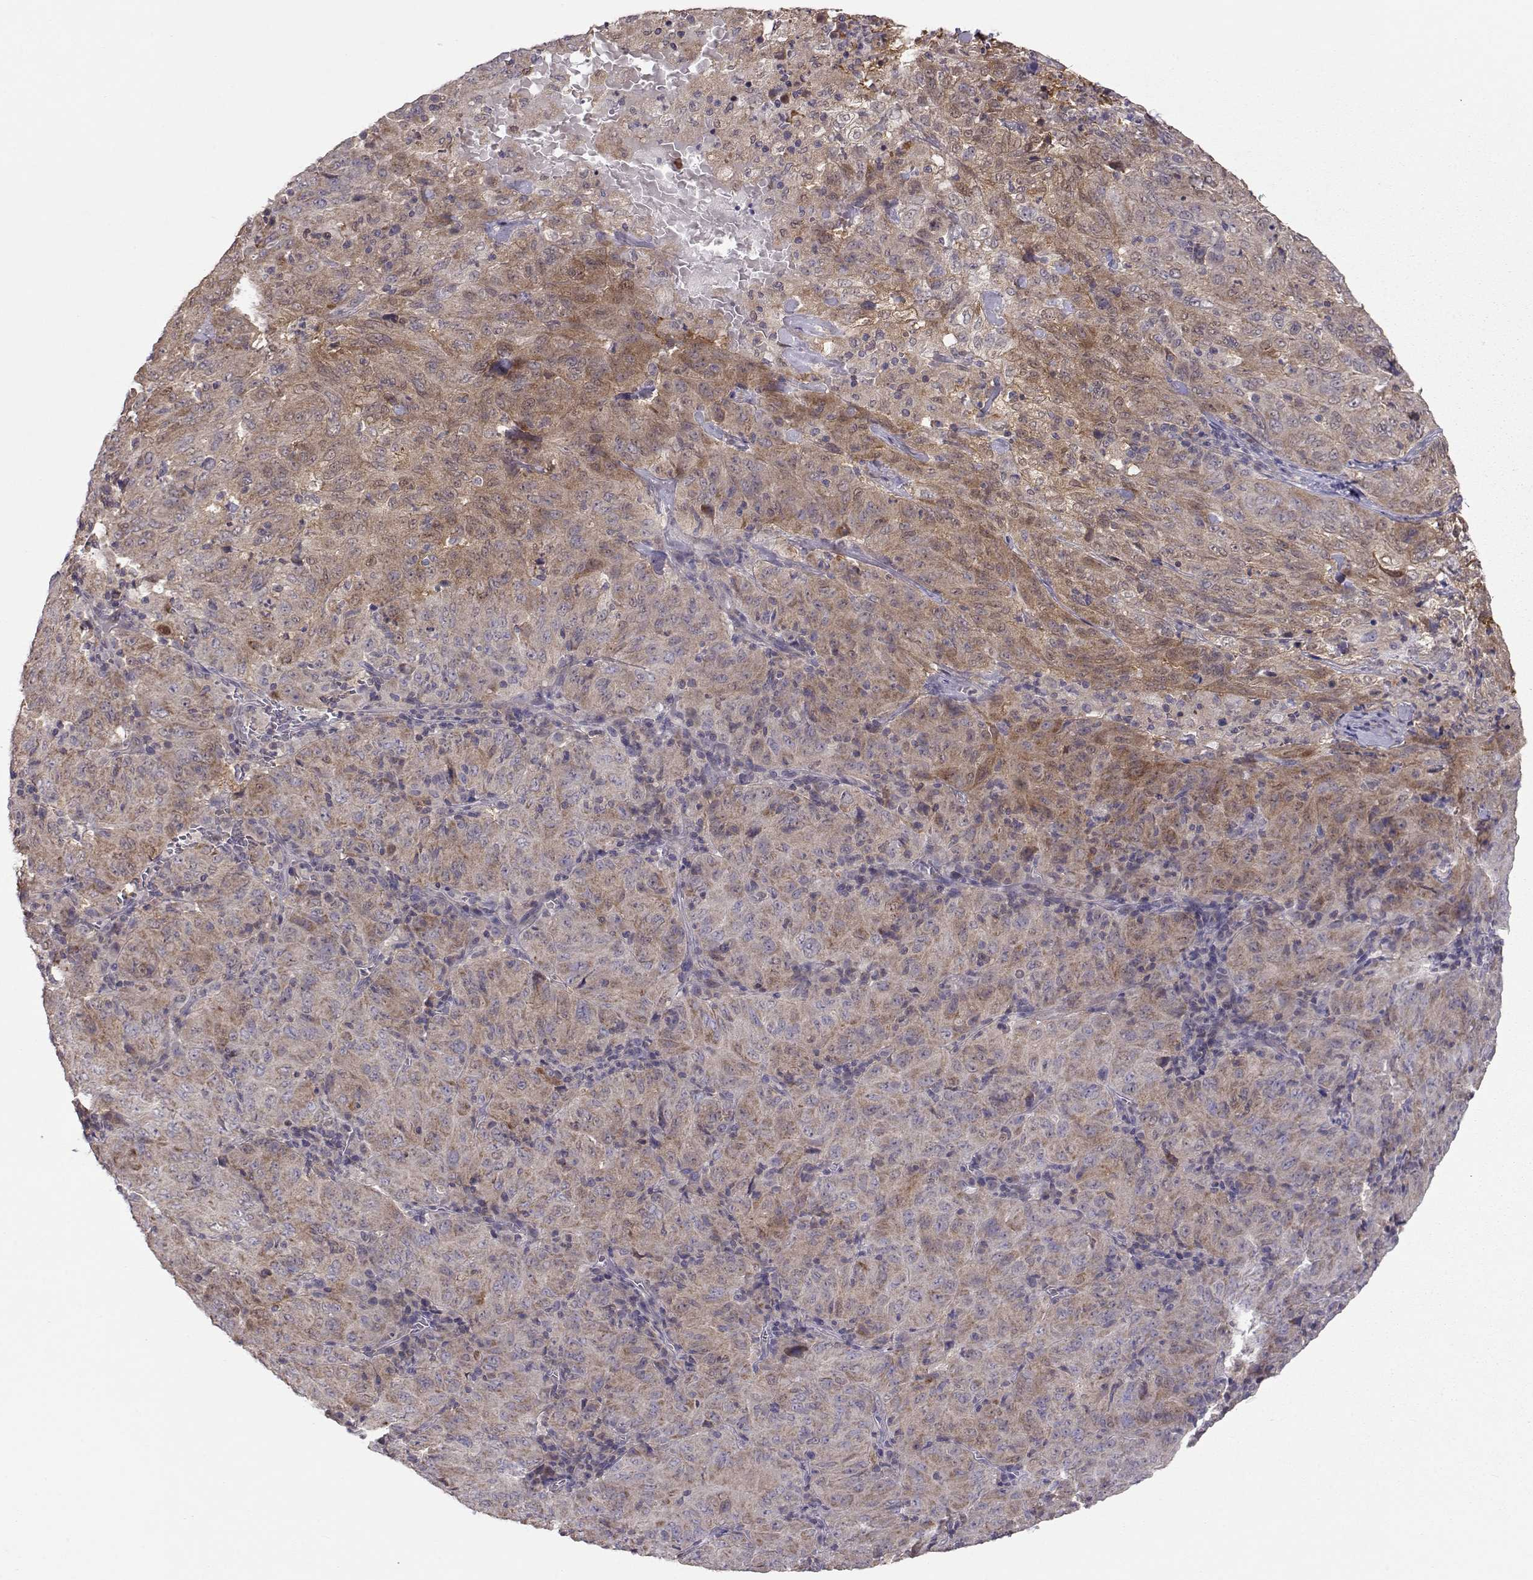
{"staining": {"intensity": "moderate", "quantity": ">75%", "location": "cytoplasmic/membranous"}, "tissue": "pancreatic cancer", "cell_type": "Tumor cells", "image_type": "cancer", "snomed": [{"axis": "morphology", "description": "Adenocarcinoma, NOS"}, {"axis": "topography", "description": "Pancreas"}], "caption": "Approximately >75% of tumor cells in human pancreatic cancer display moderate cytoplasmic/membranous protein expression as visualized by brown immunohistochemical staining.", "gene": "NCAM2", "patient": {"sex": "male", "age": 63}}